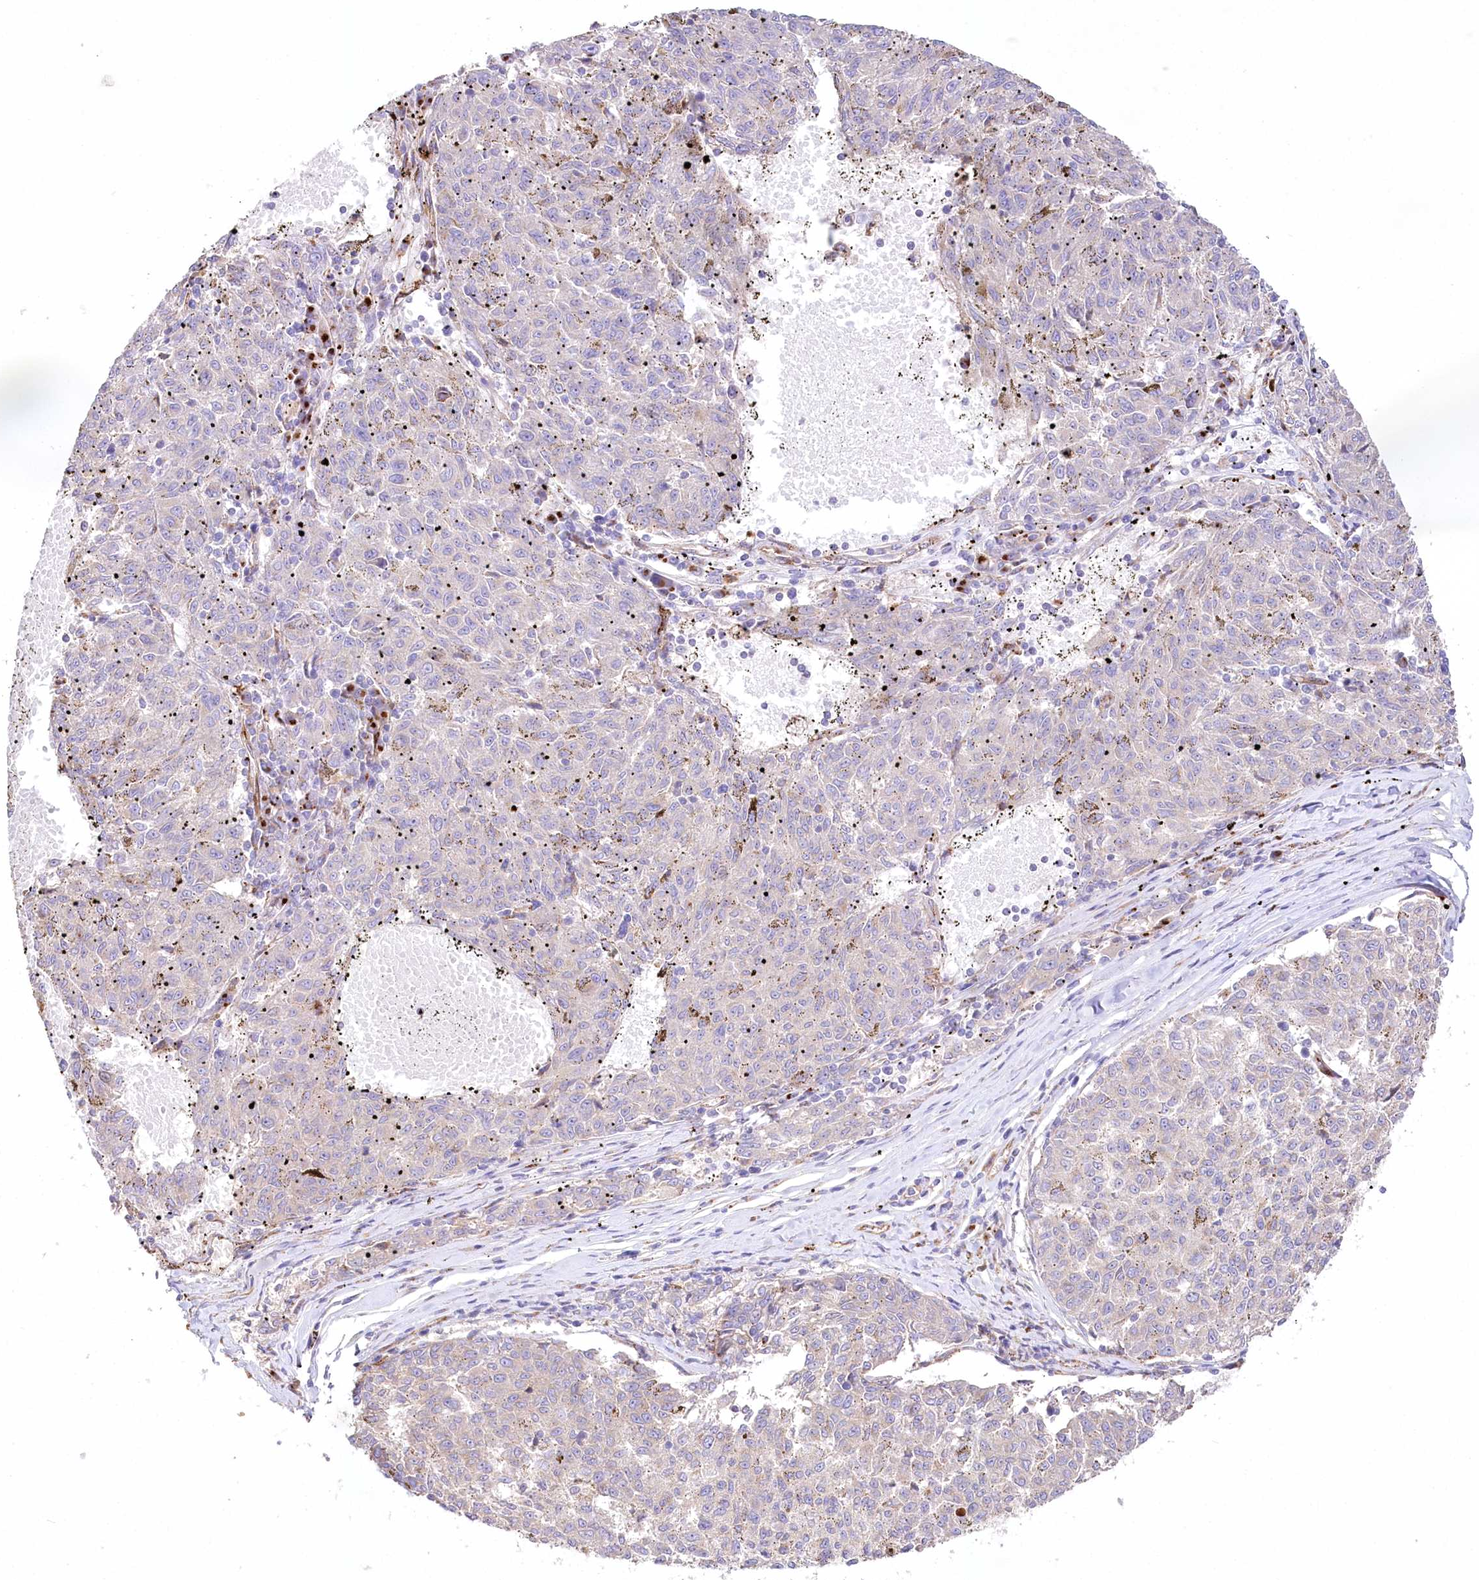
{"staining": {"intensity": "negative", "quantity": "none", "location": "none"}, "tissue": "melanoma", "cell_type": "Tumor cells", "image_type": "cancer", "snomed": [{"axis": "morphology", "description": "Malignant melanoma, NOS"}, {"axis": "topography", "description": "Skin"}], "caption": "Tumor cells show no significant expression in melanoma.", "gene": "ABRAXAS2", "patient": {"sex": "female", "age": 72}}